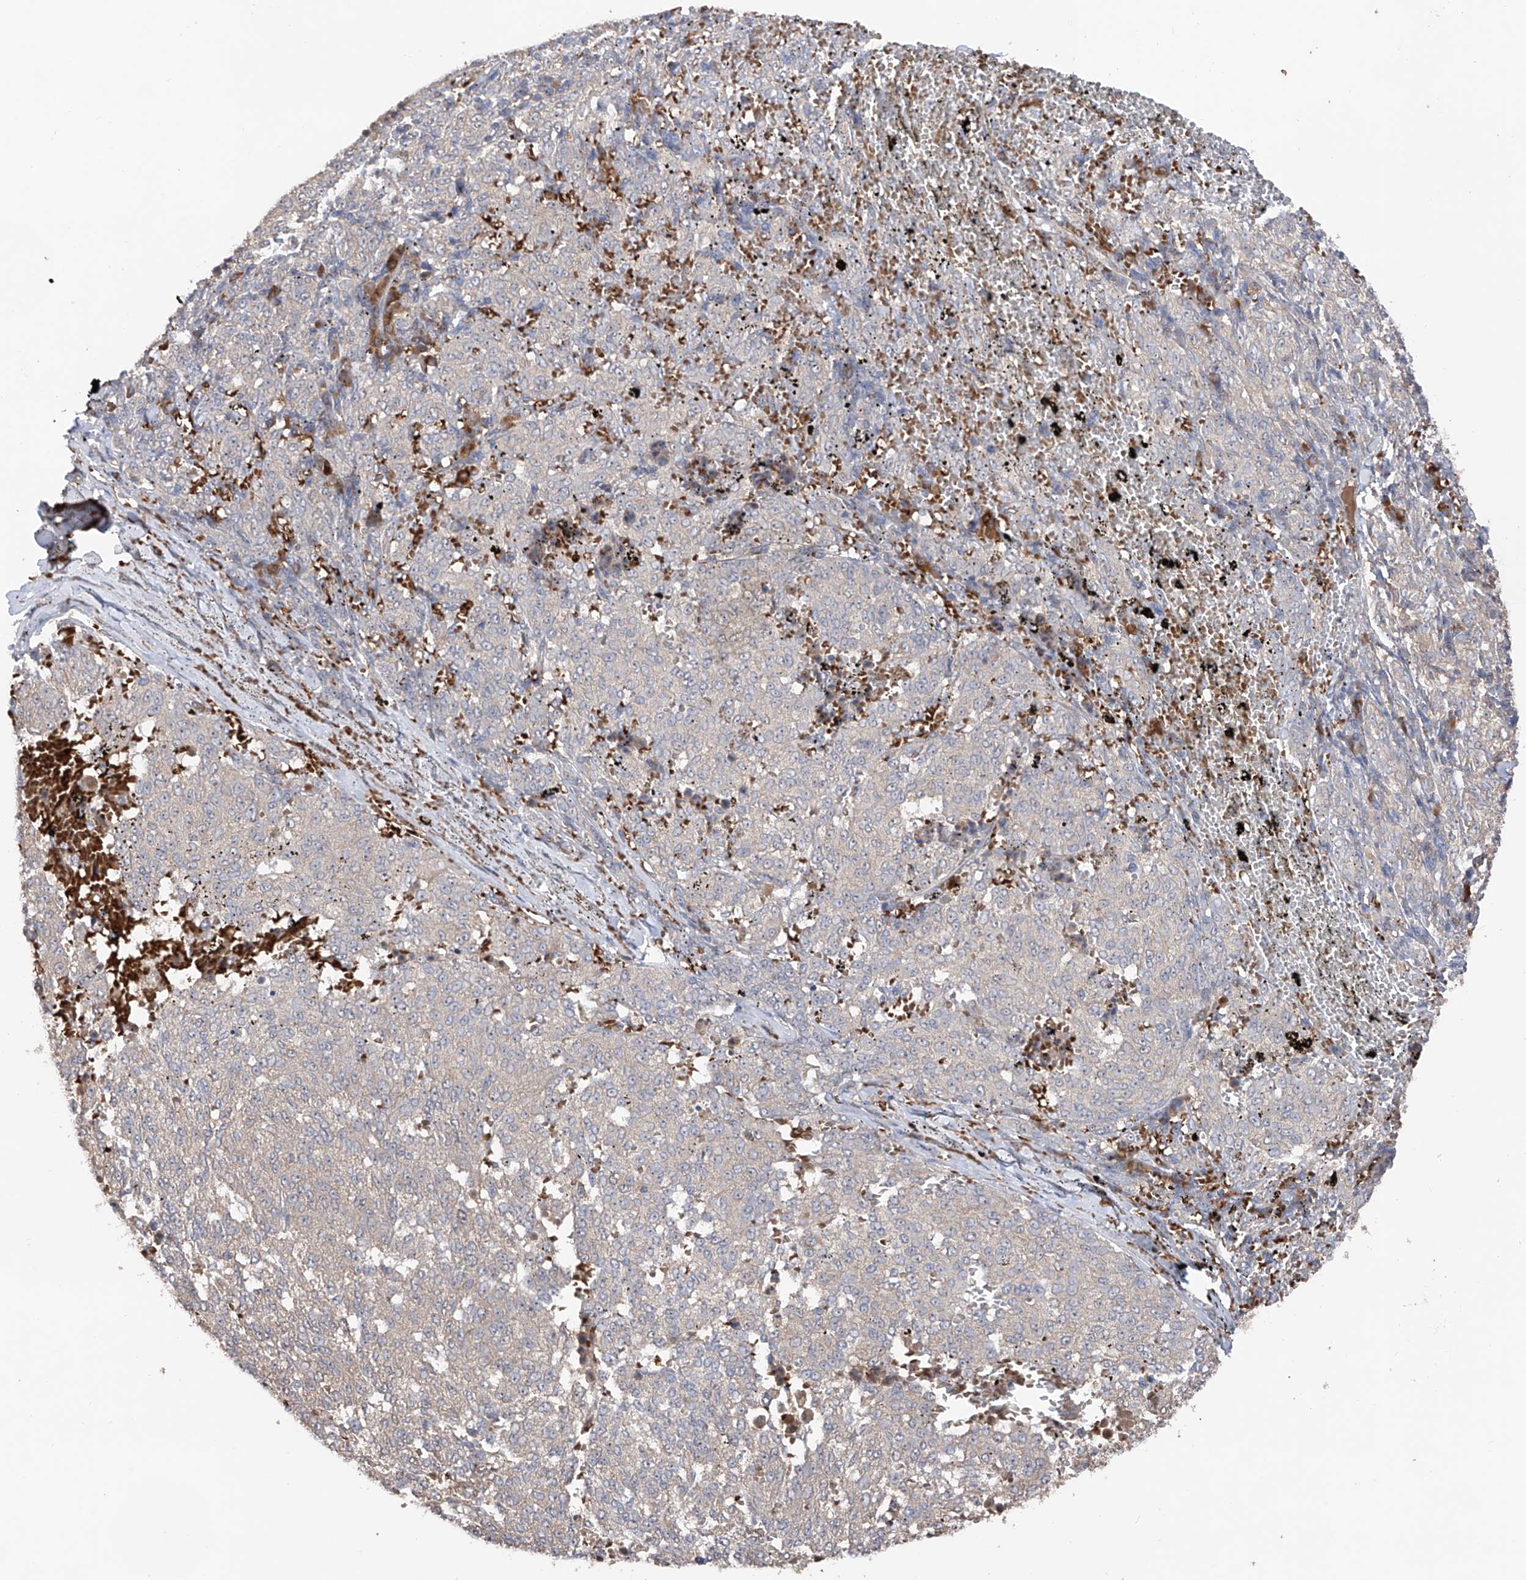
{"staining": {"intensity": "negative", "quantity": "none", "location": "none"}, "tissue": "melanoma", "cell_type": "Tumor cells", "image_type": "cancer", "snomed": [{"axis": "morphology", "description": "Malignant melanoma, NOS"}, {"axis": "topography", "description": "Skin"}], "caption": "Immunohistochemistry (IHC) histopathology image of neoplastic tissue: human malignant melanoma stained with DAB (3,3'-diaminobenzidine) shows no significant protein staining in tumor cells. The staining is performed using DAB (3,3'-diaminobenzidine) brown chromogen with nuclei counter-stained in using hematoxylin.", "gene": "EDN1", "patient": {"sex": "female", "age": 72}}